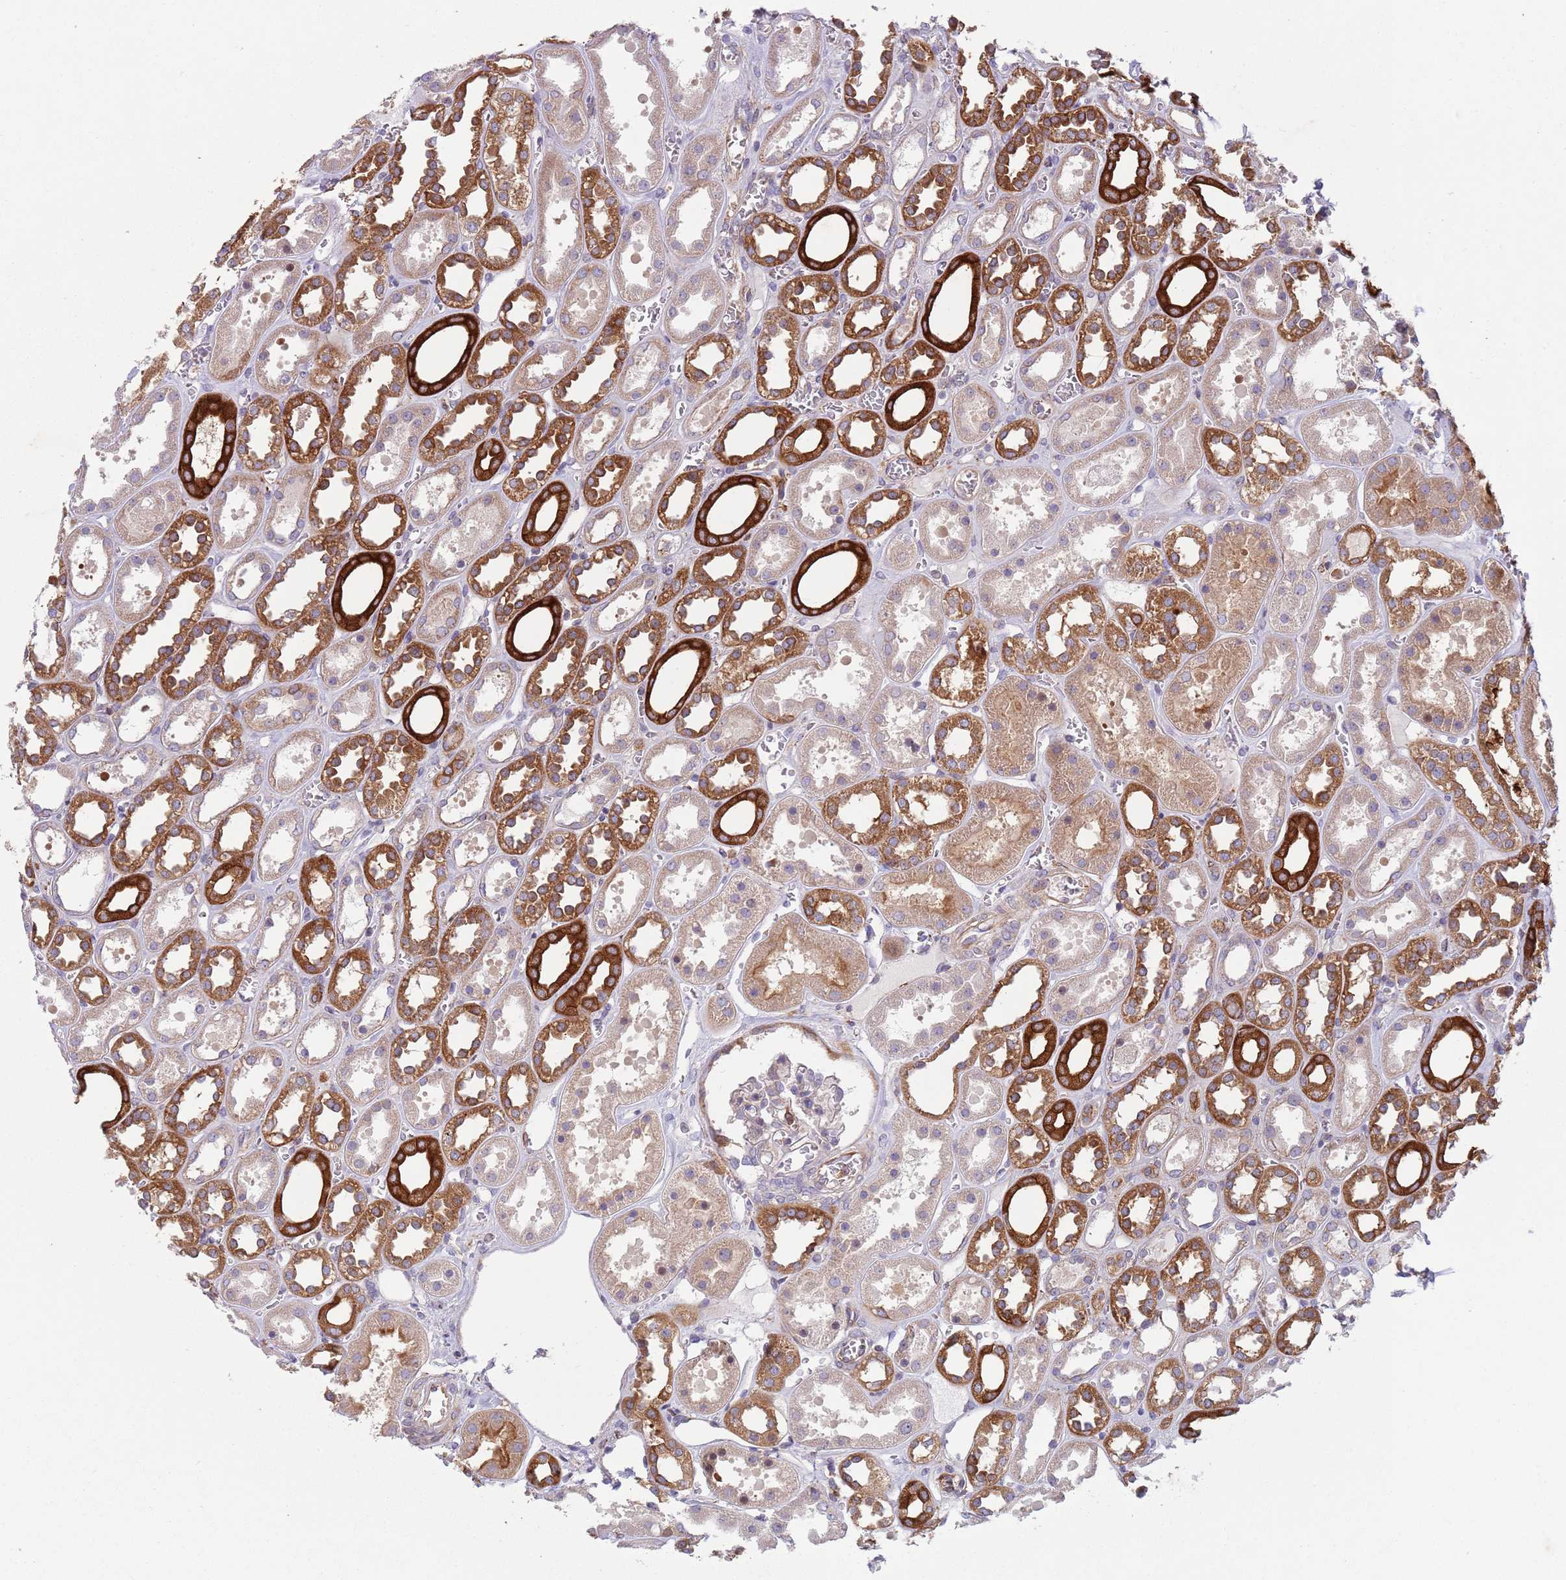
{"staining": {"intensity": "weak", "quantity": "<25%", "location": "cytoplasmic/membranous"}, "tissue": "kidney", "cell_type": "Cells in glomeruli", "image_type": "normal", "snomed": [{"axis": "morphology", "description": "Normal tissue, NOS"}, {"axis": "topography", "description": "Kidney"}], "caption": "A photomicrograph of human kidney is negative for staining in cells in glomeruli. Brightfield microscopy of immunohistochemistry stained with DAB (3,3'-diaminobenzidine) (brown) and hematoxylin (blue), captured at high magnification.", "gene": "ZMYM5", "patient": {"sex": "female", "age": 41}}